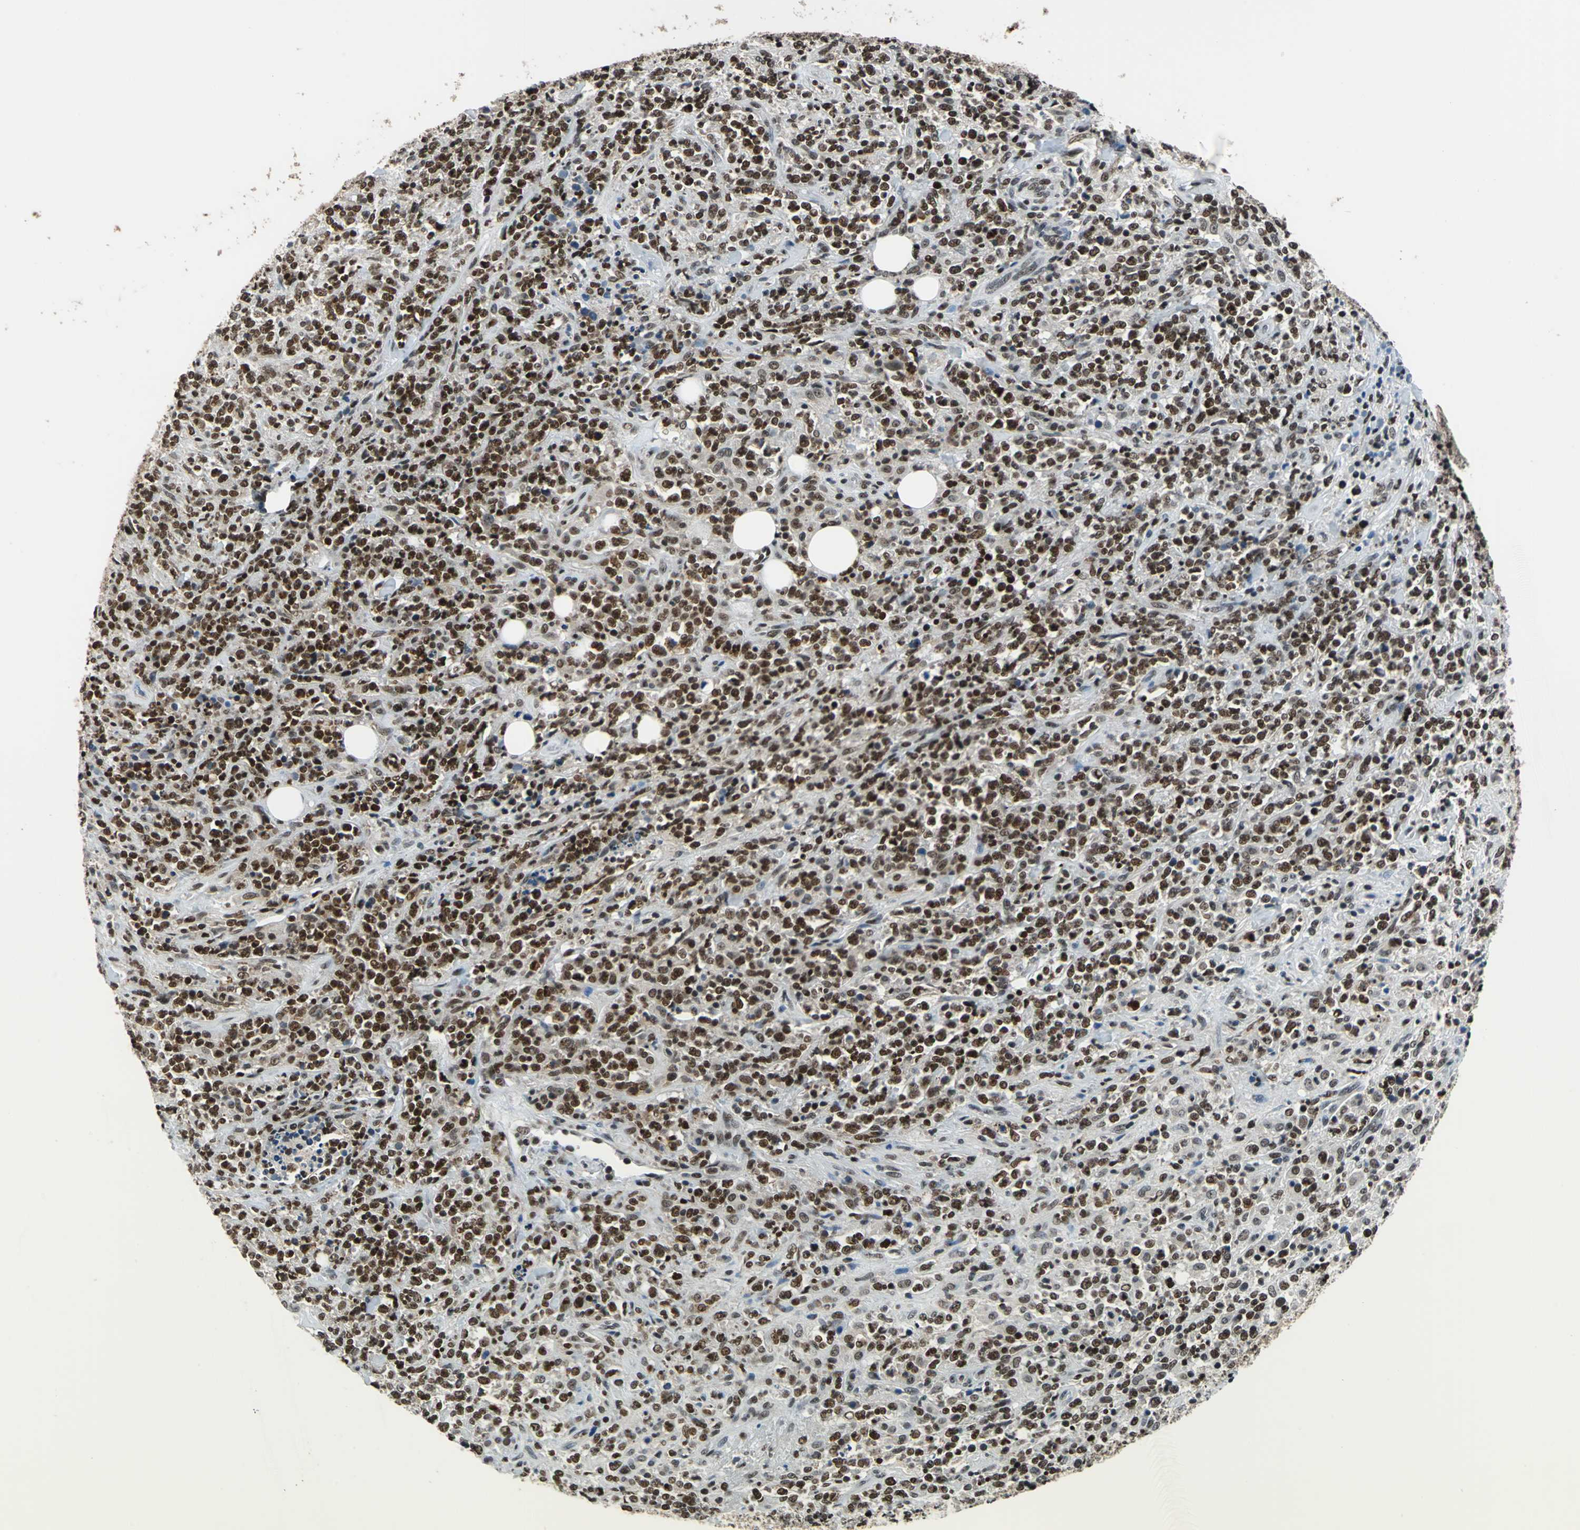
{"staining": {"intensity": "strong", "quantity": ">75%", "location": "nuclear"}, "tissue": "lymphoma", "cell_type": "Tumor cells", "image_type": "cancer", "snomed": [{"axis": "morphology", "description": "Malignant lymphoma, non-Hodgkin's type, High grade"}, {"axis": "topography", "description": "Soft tissue"}], "caption": "The micrograph reveals immunohistochemical staining of lymphoma. There is strong nuclear positivity is seen in approximately >75% of tumor cells. (DAB IHC with brightfield microscopy, high magnification).", "gene": "BCLAF1", "patient": {"sex": "male", "age": 18}}